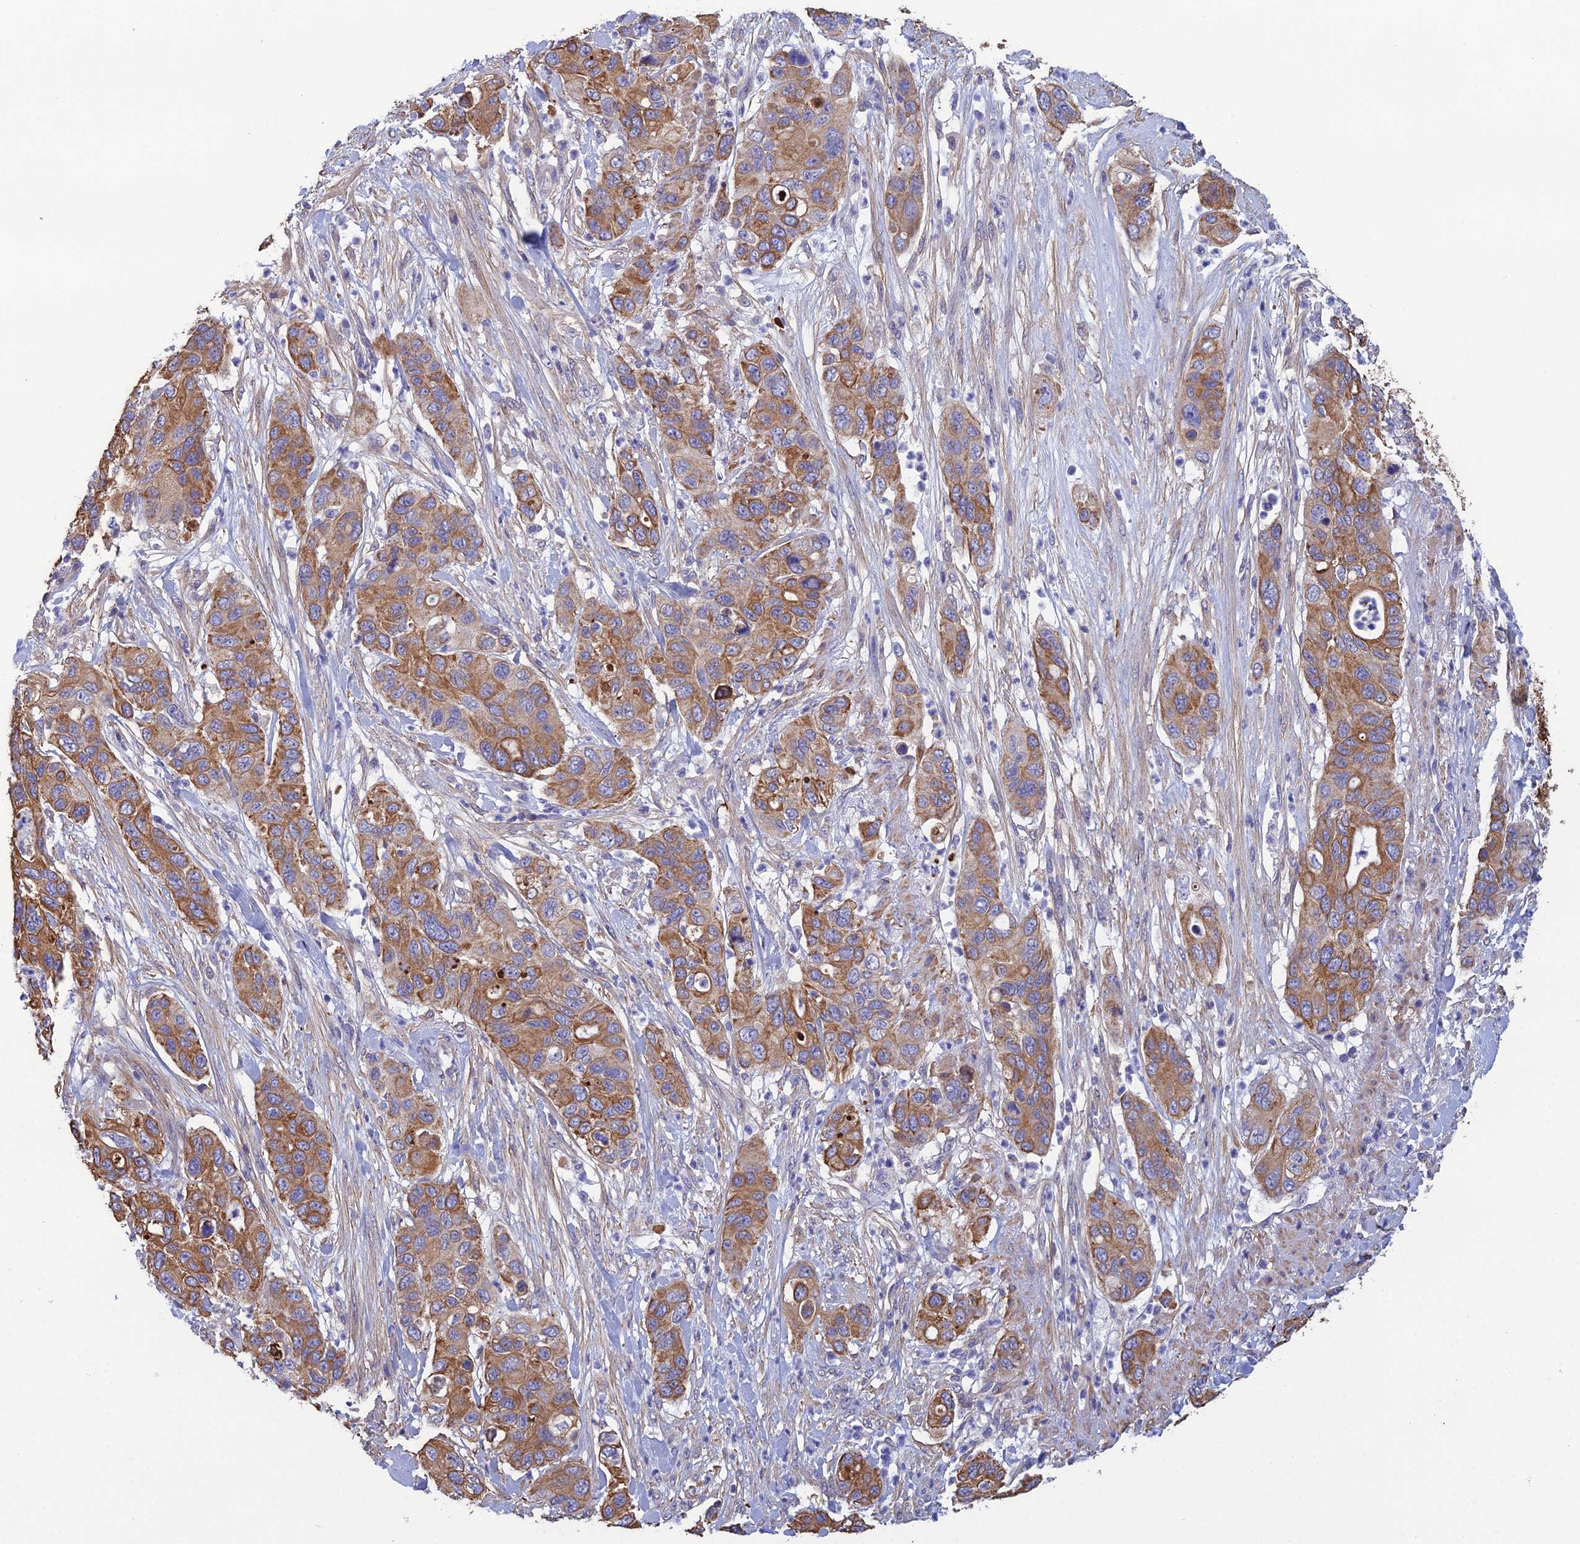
{"staining": {"intensity": "moderate", "quantity": ">75%", "location": "cytoplasmic/membranous"}, "tissue": "pancreatic cancer", "cell_type": "Tumor cells", "image_type": "cancer", "snomed": [{"axis": "morphology", "description": "Adenocarcinoma, NOS"}, {"axis": "topography", "description": "Pancreas"}], "caption": "About >75% of tumor cells in human pancreatic cancer (adenocarcinoma) display moderate cytoplasmic/membranous protein expression as visualized by brown immunohistochemical staining.", "gene": "LZTS2", "patient": {"sex": "female", "age": 71}}